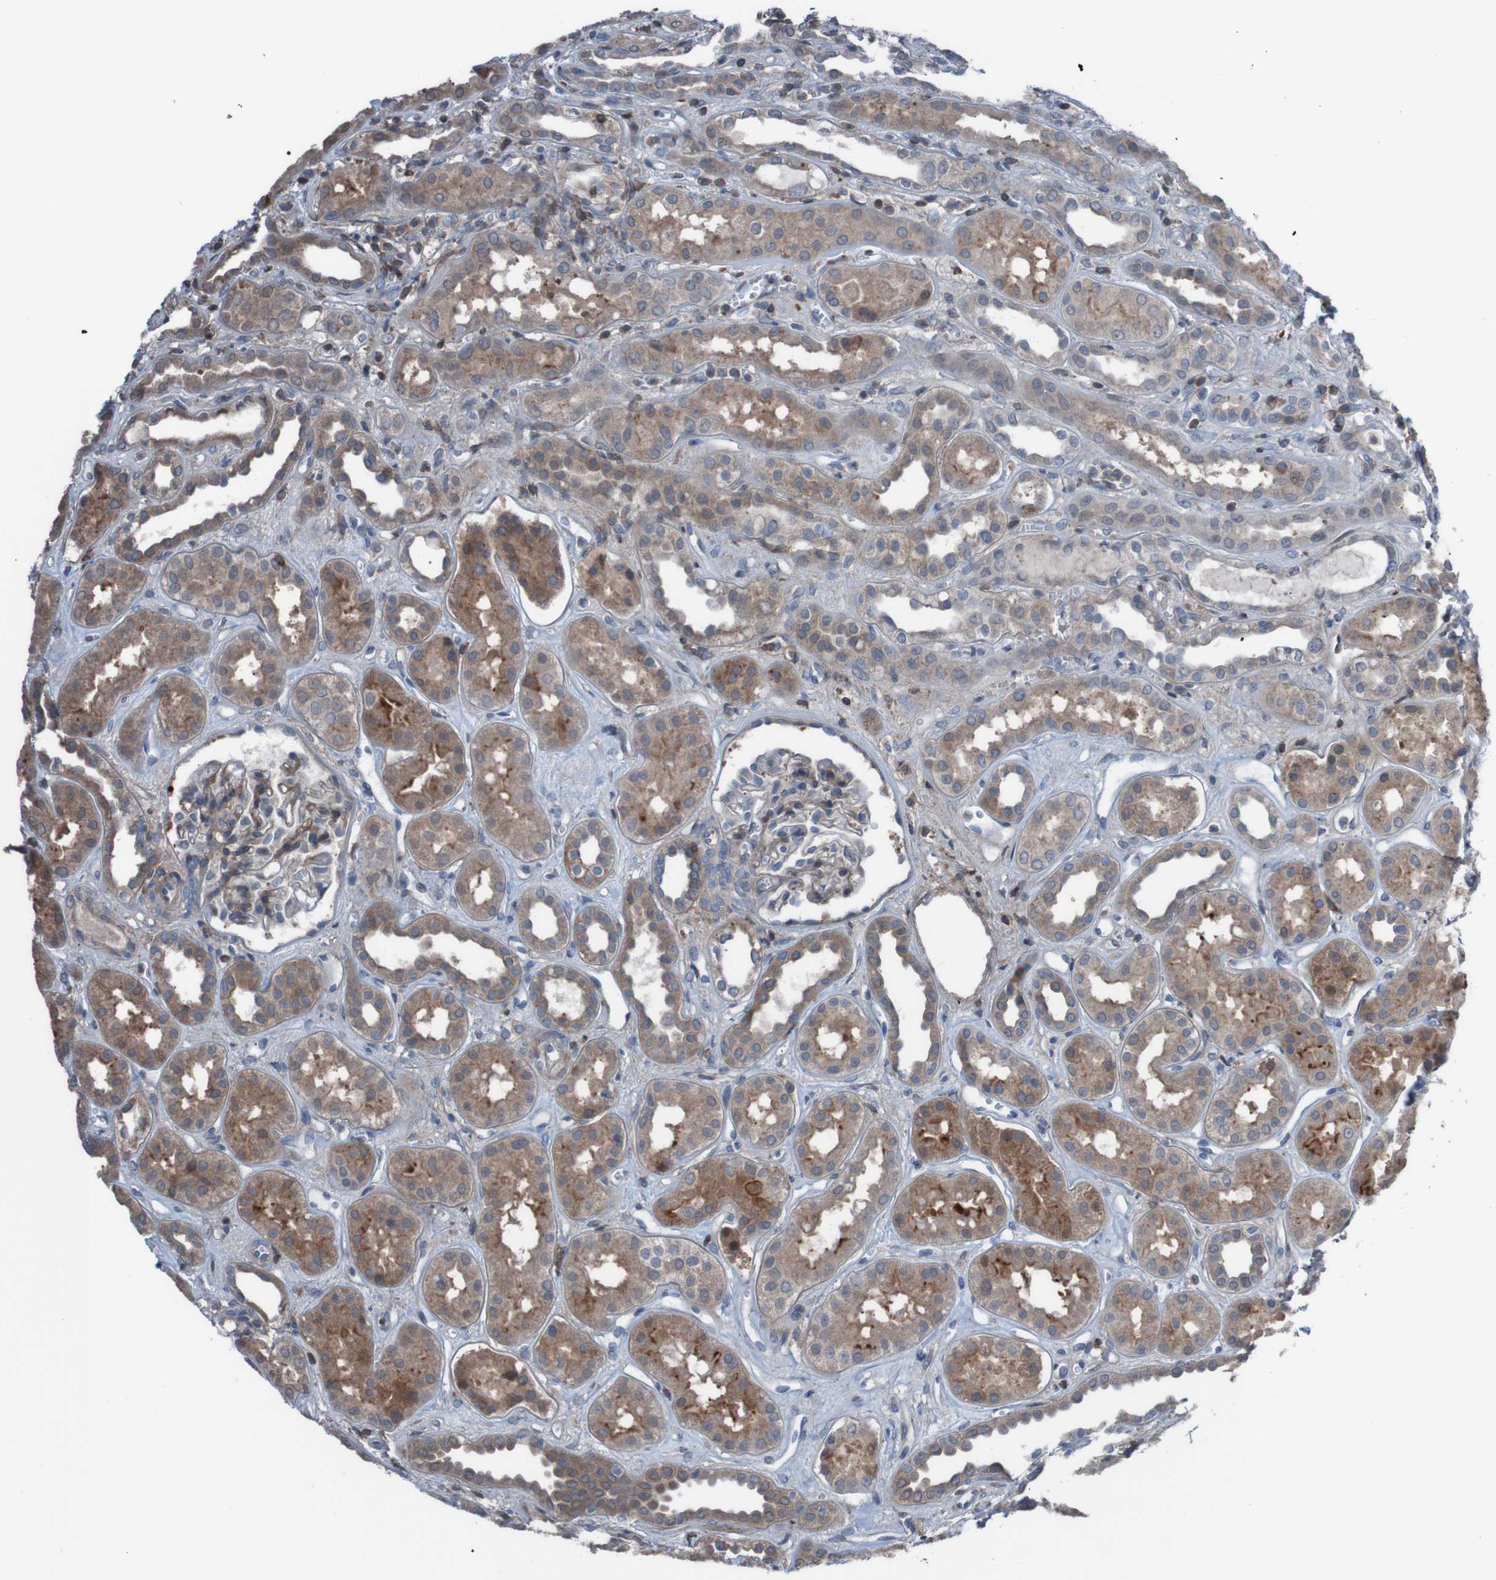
{"staining": {"intensity": "weak", "quantity": ">75%", "location": "cytoplasmic/membranous"}, "tissue": "kidney", "cell_type": "Cells in glomeruli", "image_type": "normal", "snomed": [{"axis": "morphology", "description": "Normal tissue, NOS"}, {"axis": "topography", "description": "Kidney"}], "caption": "Protein expression by immunohistochemistry (IHC) shows weak cytoplasmic/membranous expression in about >75% of cells in glomeruli in unremarkable kidney.", "gene": "PDGFB", "patient": {"sex": "male", "age": 59}}